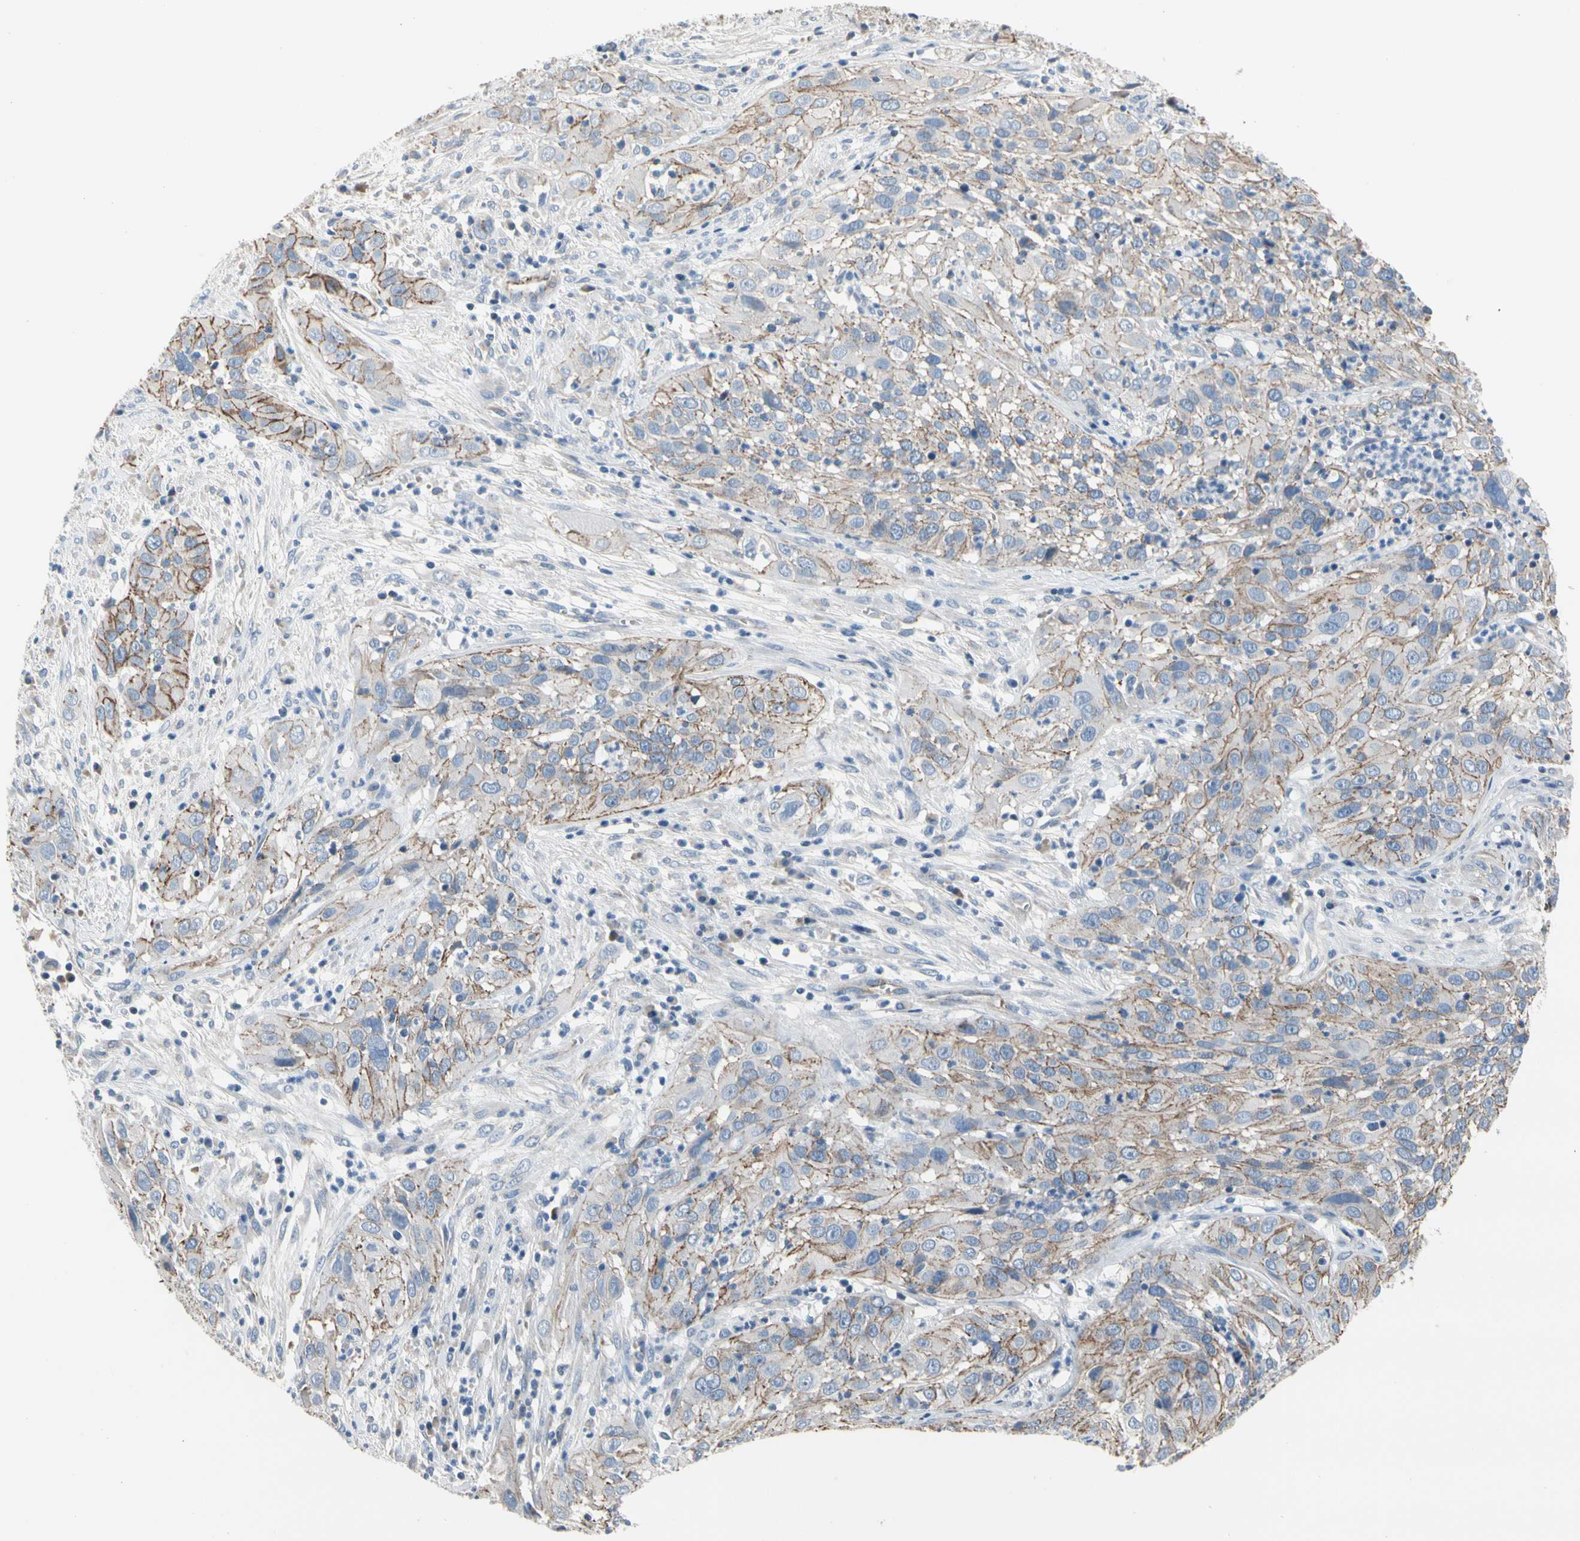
{"staining": {"intensity": "weak", "quantity": "25%-75%", "location": "cytoplasmic/membranous"}, "tissue": "cervical cancer", "cell_type": "Tumor cells", "image_type": "cancer", "snomed": [{"axis": "morphology", "description": "Squamous cell carcinoma, NOS"}, {"axis": "topography", "description": "Cervix"}], "caption": "IHC of cervical cancer demonstrates low levels of weak cytoplasmic/membranous expression in about 25%-75% of tumor cells.", "gene": "LGR6", "patient": {"sex": "female", "age": 32}}